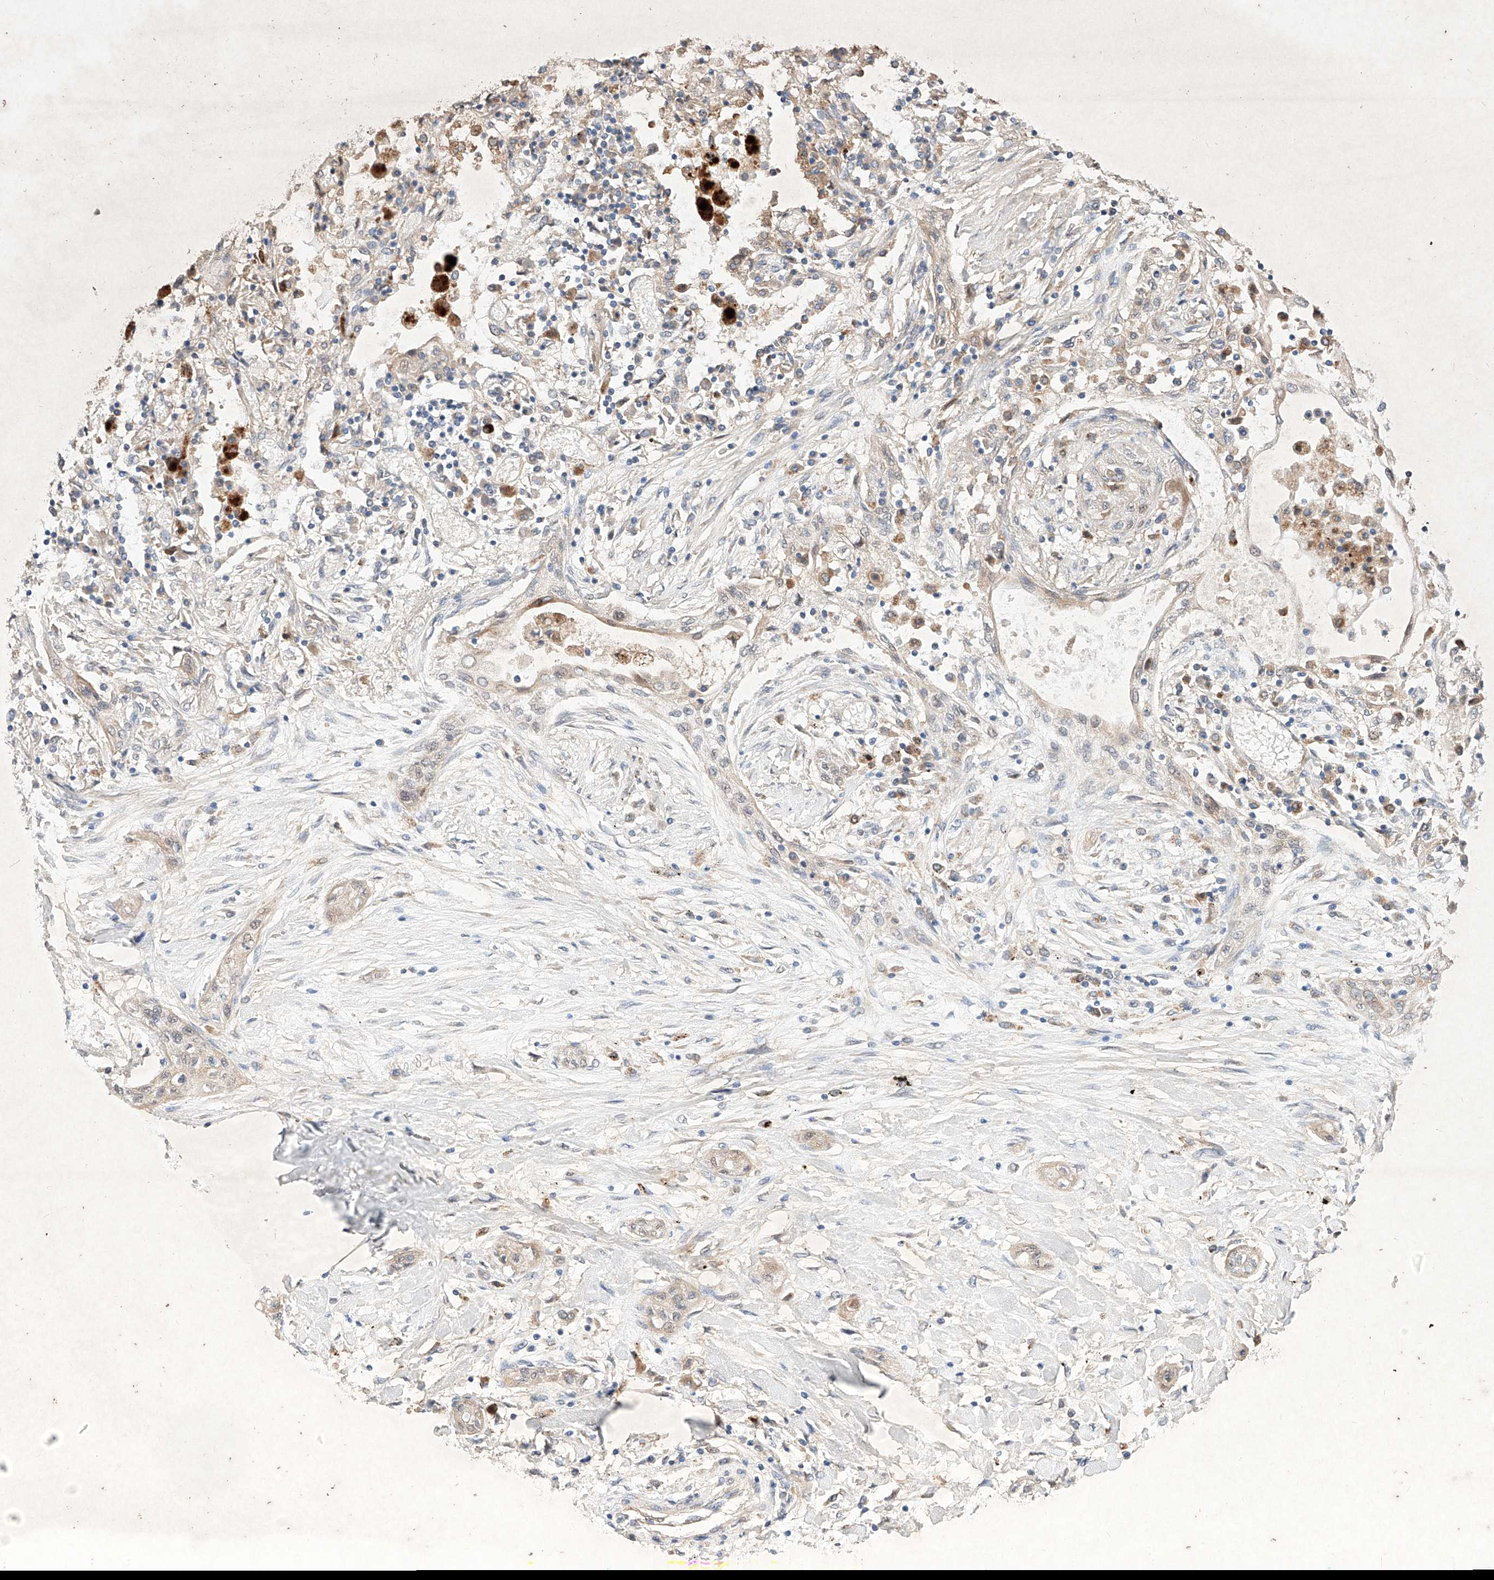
{"staining": {"intensity": "negative", "quantity": "none", "location": "none"}, "tissue": "lung cancer", "cell_type": "Tumor cells", "image_type": "cancer", "snomed": [{"axis": "morphology", "description": "Squamous cell carcinoma, NOS"}, {"axis": "topography", "description": "Lung"}], "caption": "This is a micrograph of IHC staining of squamous cell carcinoma (lung), which shows no positivity in tumor cells.", "gene": "C6orf62", "patient": {"sex": "female", "age": 47}}